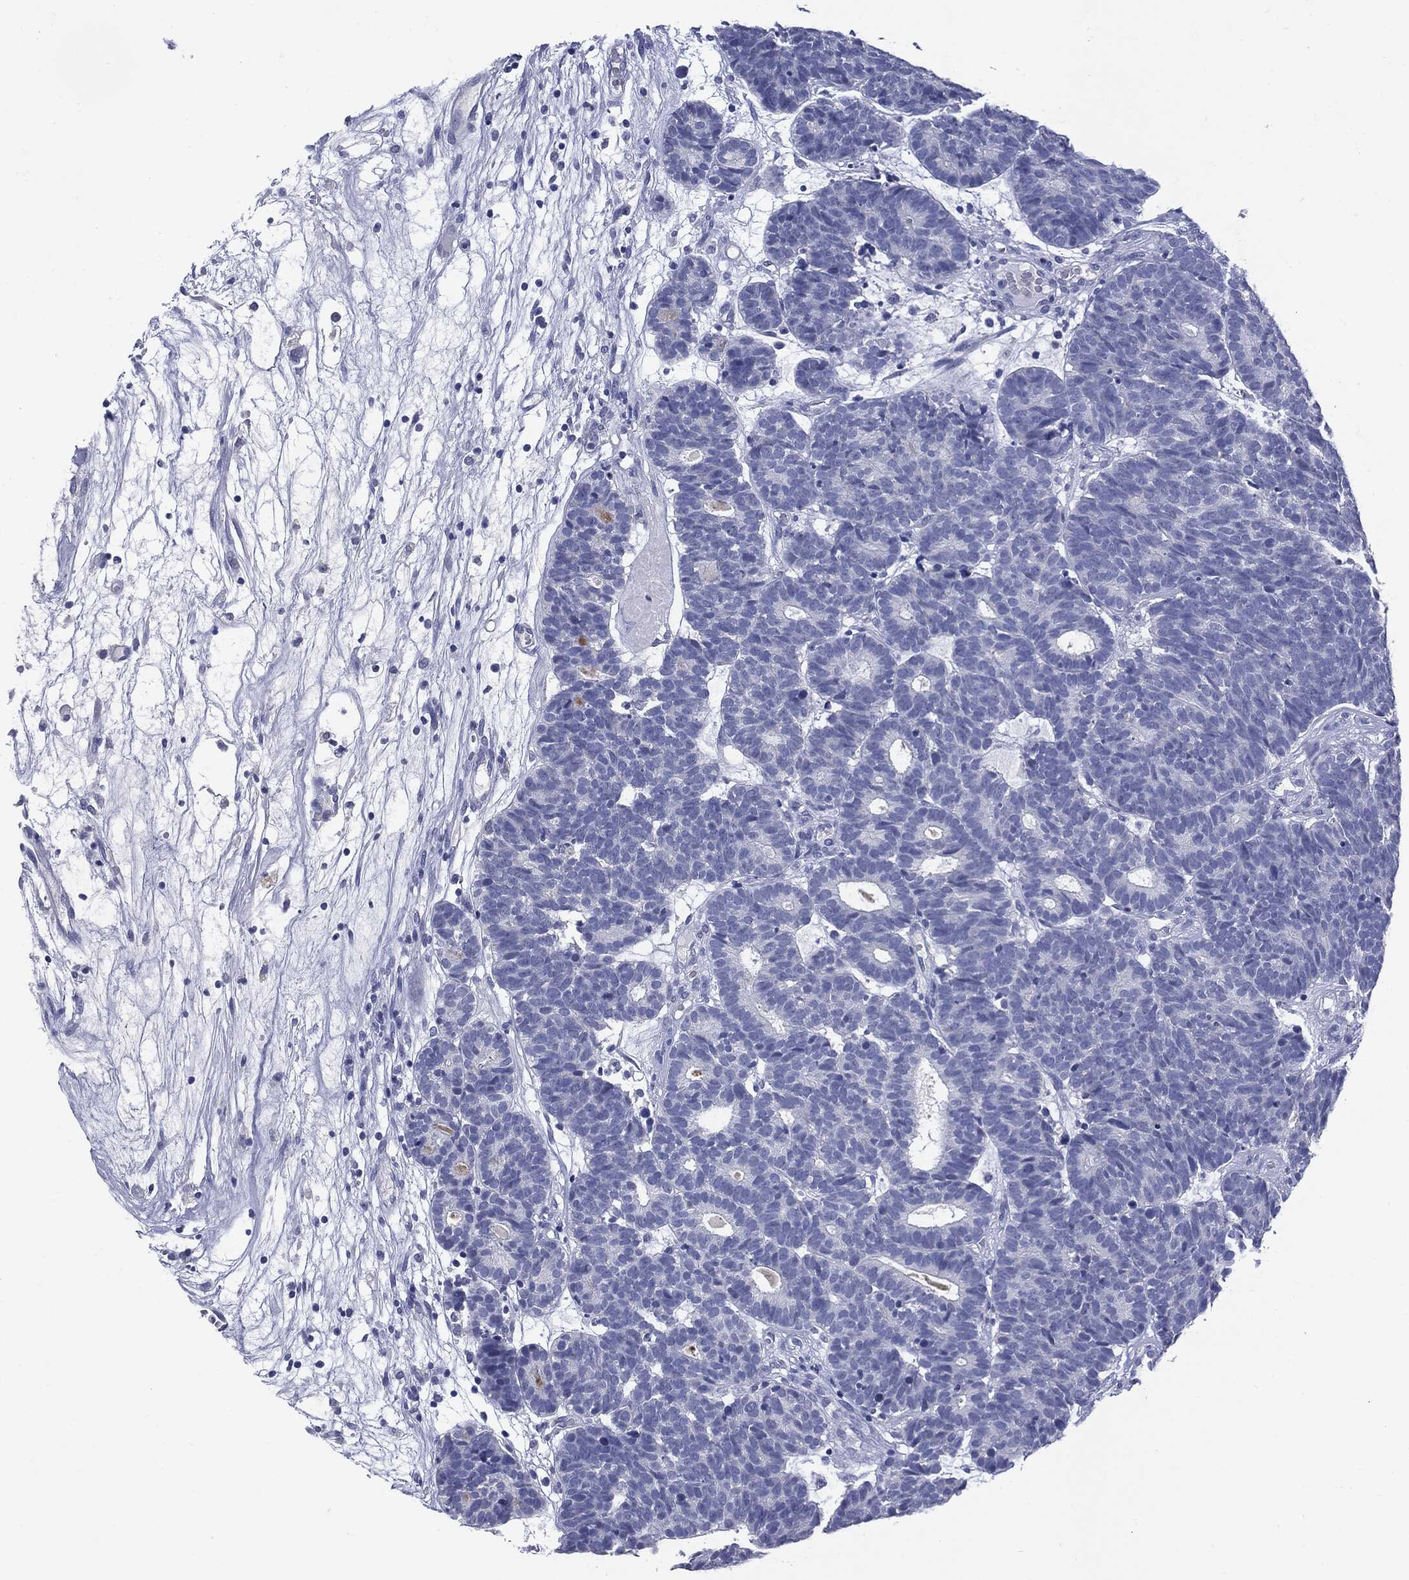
{"staining": {"intensity": "negative", "quantity": "none", "location": "none"}, "tissue": "head and neck cancer", "cell_type": "Tumor cells", "image_type": "cancer", "snomed": [{"axis": "morphology", "description": "Adenocarcinoma, NOS"}, {"axis": "topography", "description": "Head-Neck"}], "caption": "This is an immunohistochemistry image of human head and neck cancer (adenocarcinoma). There is no positivity in tumor cells.", "gene": "TSHB", "patient": {"sex": "female", "age": 81}}